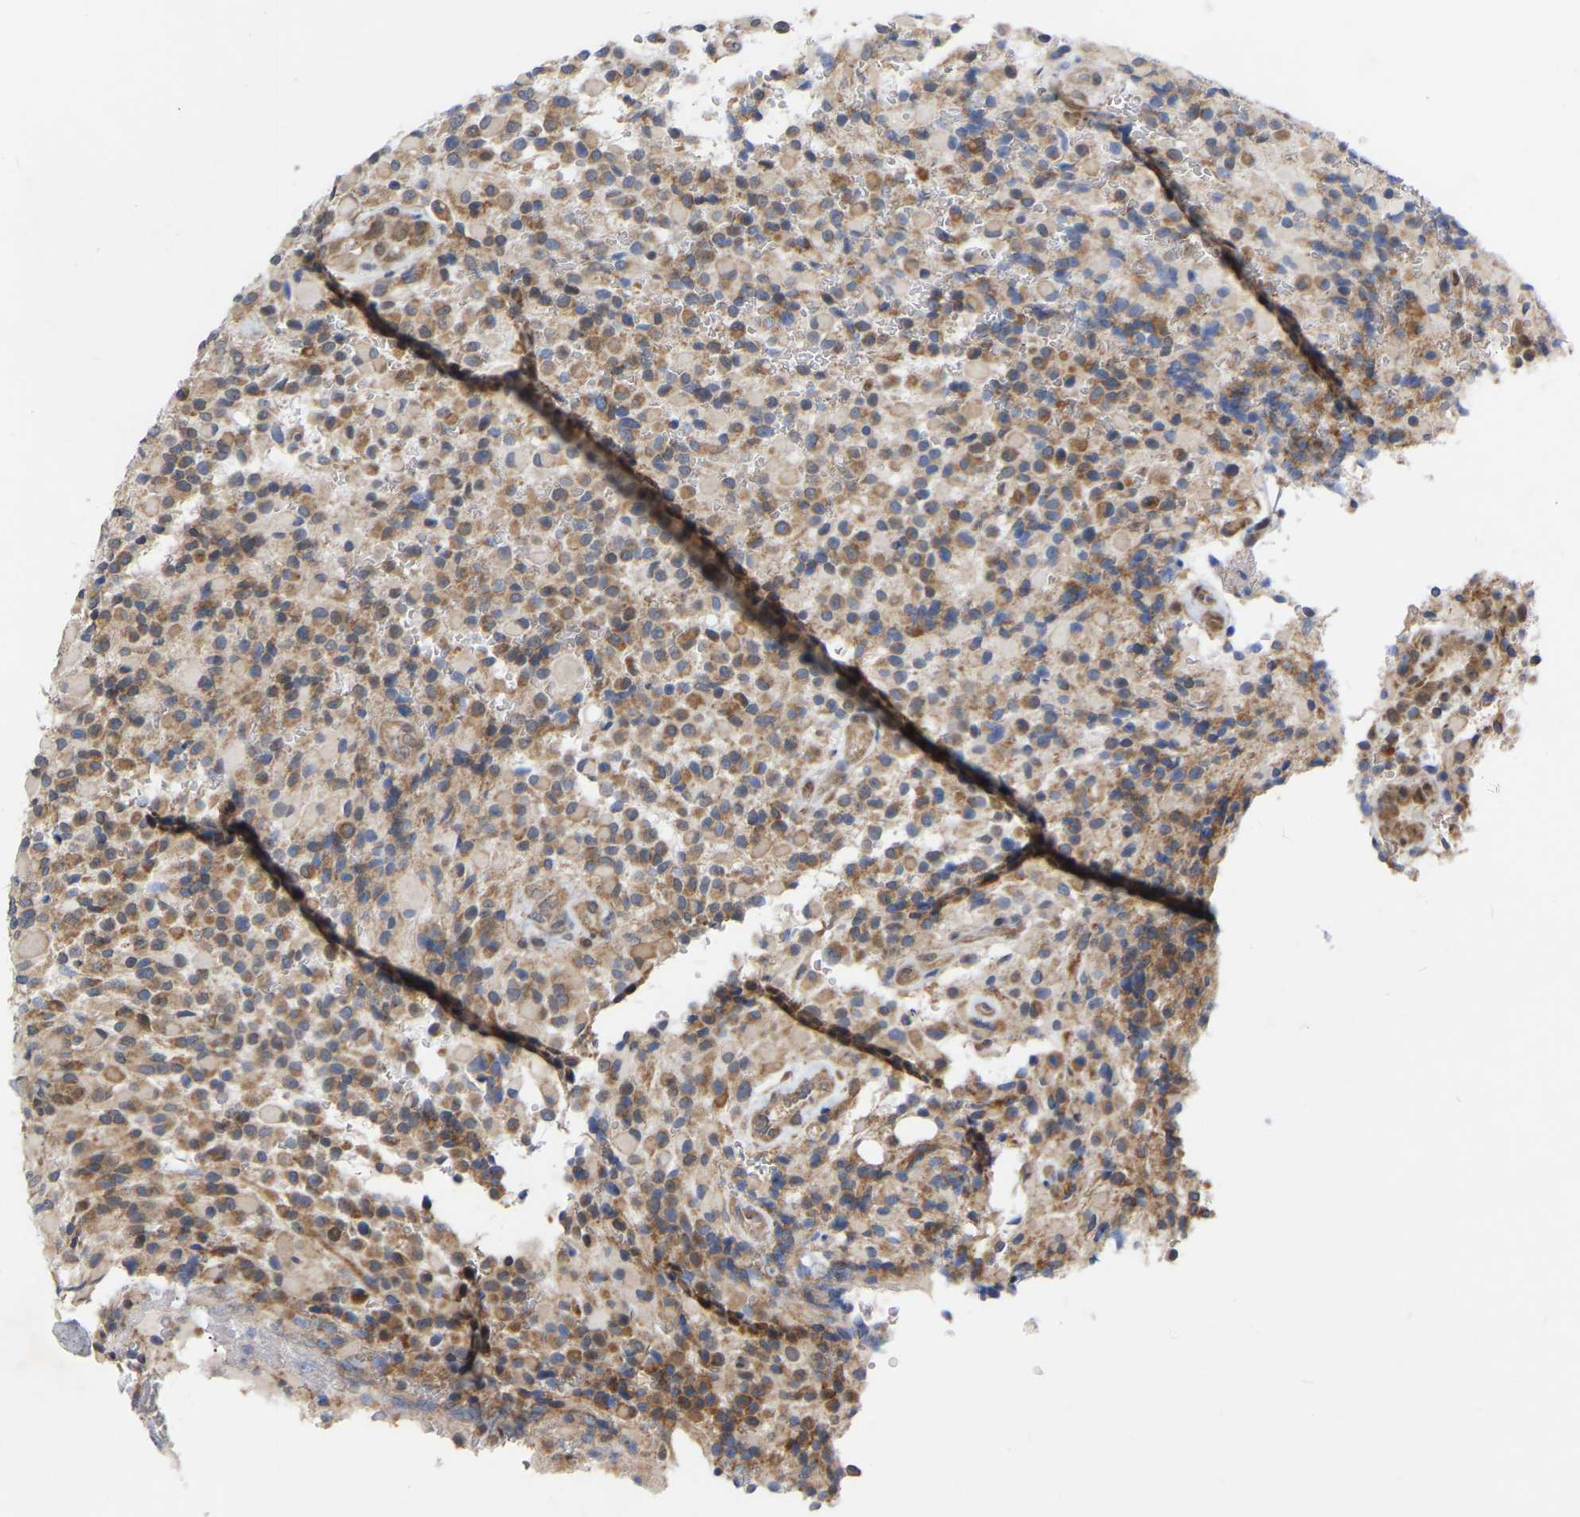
{"staining": {"intensity": "moderate", "quantity": ">75%", "location": "cytoplasmic/membranous"}, "tissue": "glioma", "cell_type": "Tumor cells", "image_type": "cancer", "snomed": [{"axis": "morphology", "description": "Glioma, malignant, High grade"}, {"axis": "topography", "description": "Brain"}], "caption": "Immunohistochemistry (IHC) of malignant high-grade glioma shows medium levels of moderate cytoplasmic/membranous expression in approximately >75% of tumor cells.", "gene": "UBE4B", "patient": {"sex": "male", "age": 71}}